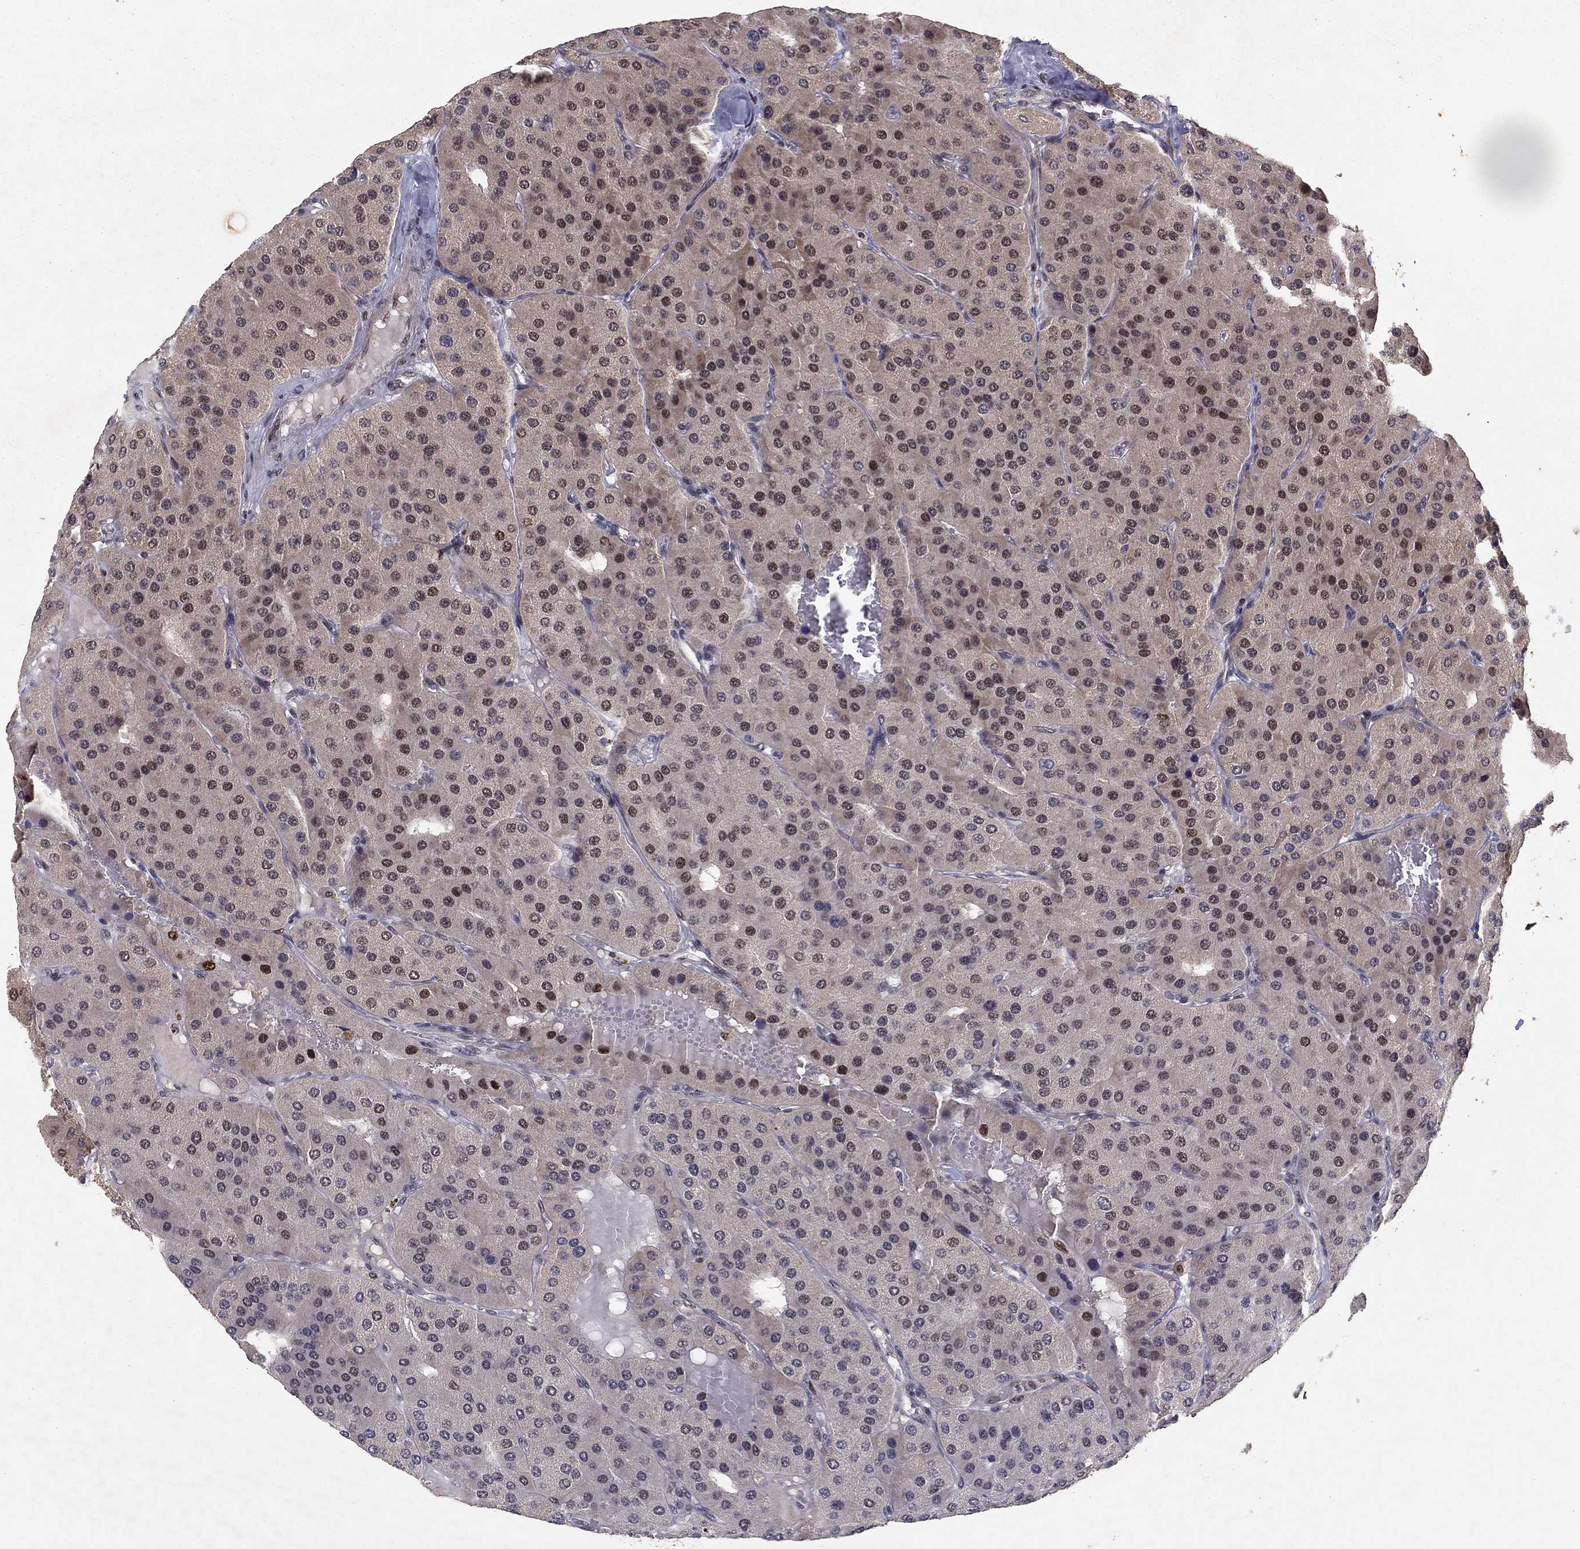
{"staining": {"intensity": "strong", "quantity": "<25%", "location": "nuclear"}, "tissue": "parathyroid gland", "cell_type": "Glandular cells", "image_type": "normal", "snomed": [{"axis": "morphology", "description": "Normal tissue, NOS"}, {"axis": "morphology", "description": "Adenoma, NOS"}, {"axis": "topography", "description": "Parathyroid gland"}], "caption": "A photomicrograph of parathyroid gland stained for a protein shows strong nuclear brown staining in glandular cells. (DAB = brown stain, brightfield microscopy at high magnification).", "gene": "CRTC1", "patient": {"sex": "female", "age": 86}}